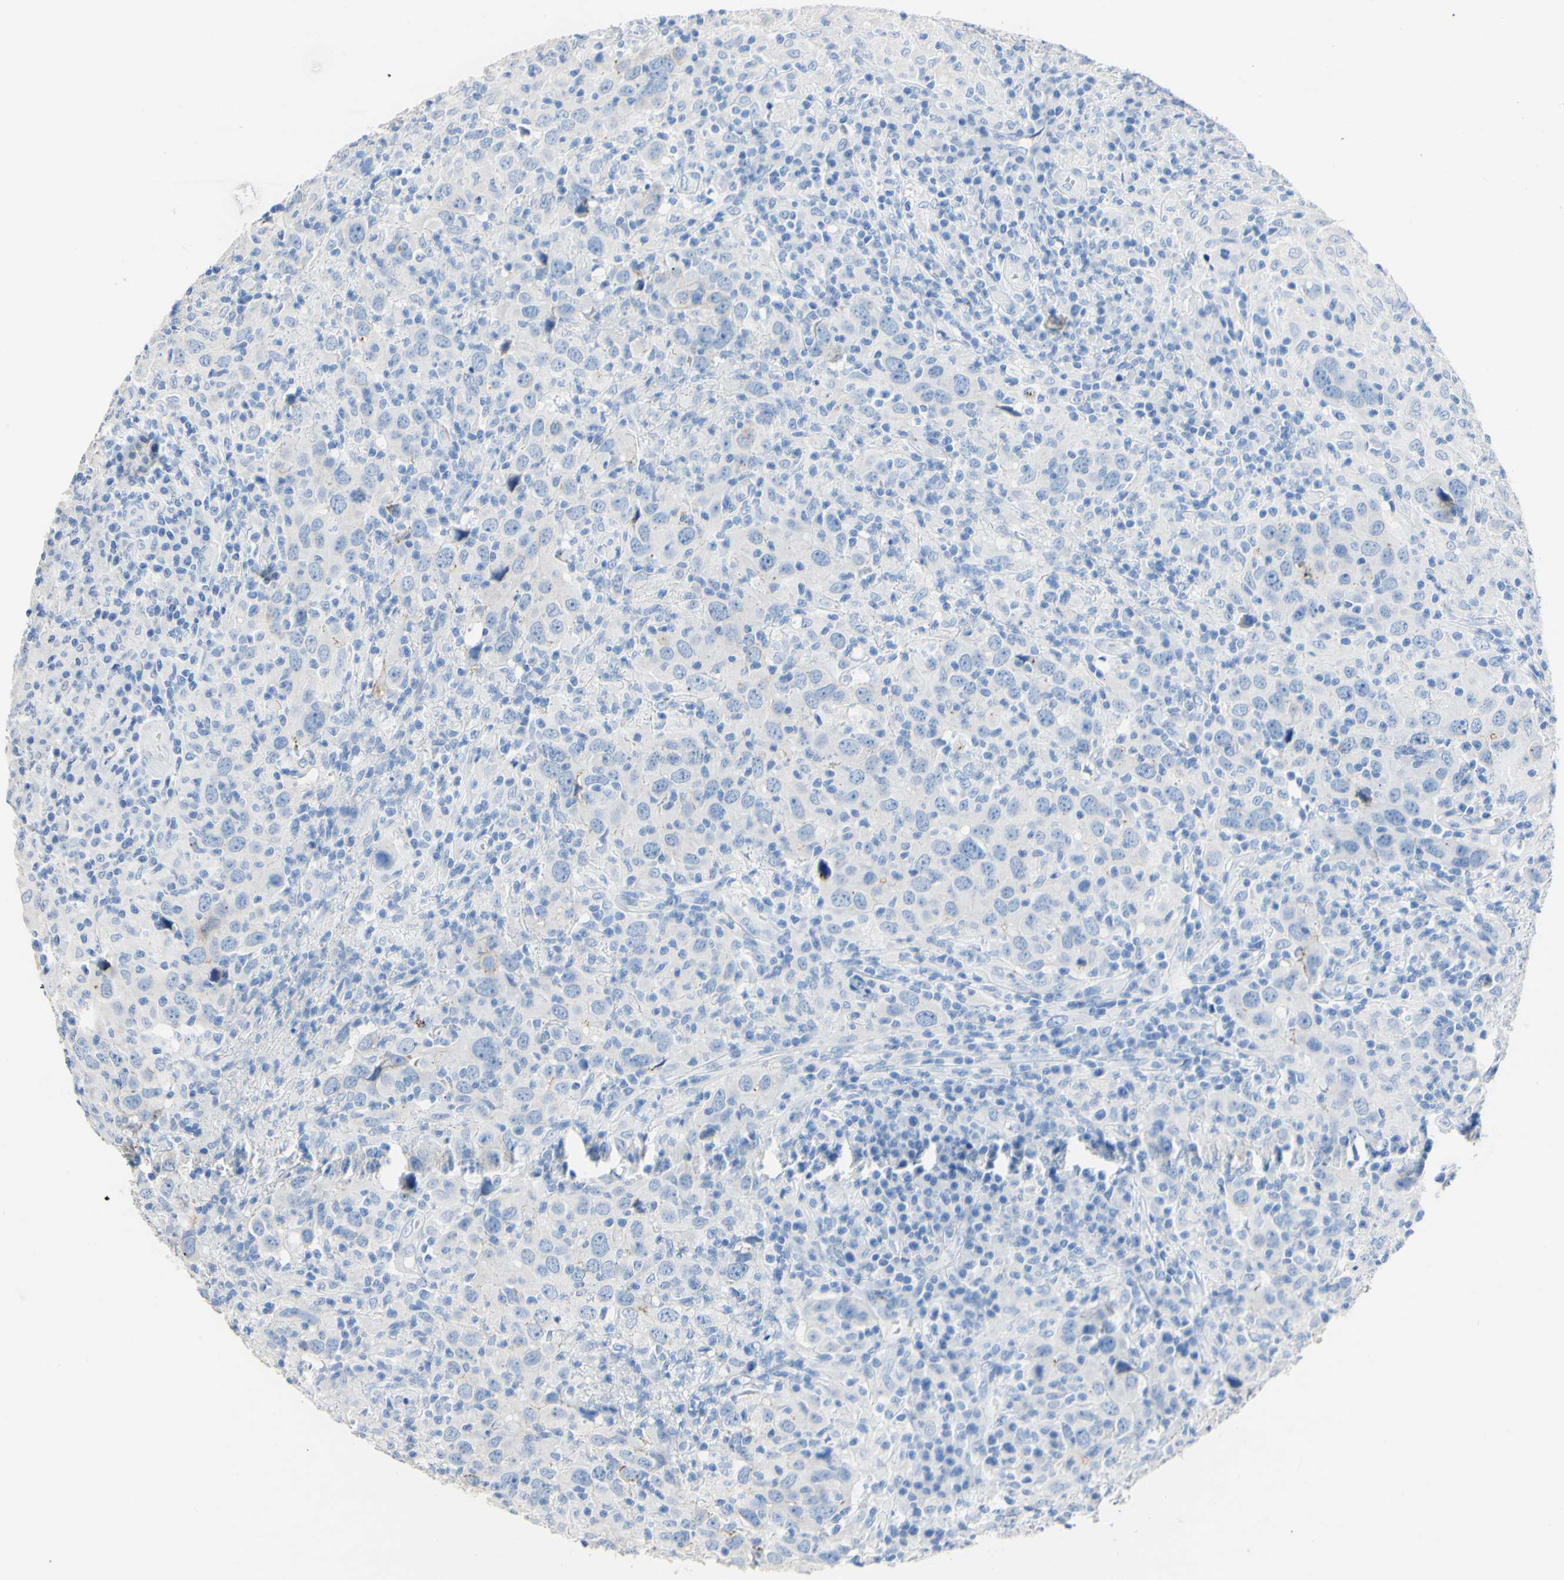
{"staining": {"intensity": "negative", "quantity": "none", "location": "none"}, "tissue": "head and neck cancer", "cell_type": "Tumor cells", "image_type": "cancer", "snomed": [{"axis": "morphology", "description": "Adenocarcinoma, NOS"}, {"axis": "topography", "description": "Salivary gland"}, {"axis": "topography", "description": "Head-Neck"}], "caption": "The immunohistochemistry (IHC) image has no significant staining in tumor cells of adenocarcinoma (head and neck) tissue.", "gene": "DSC2", "patient": {"sex": "female", "age": 65}}